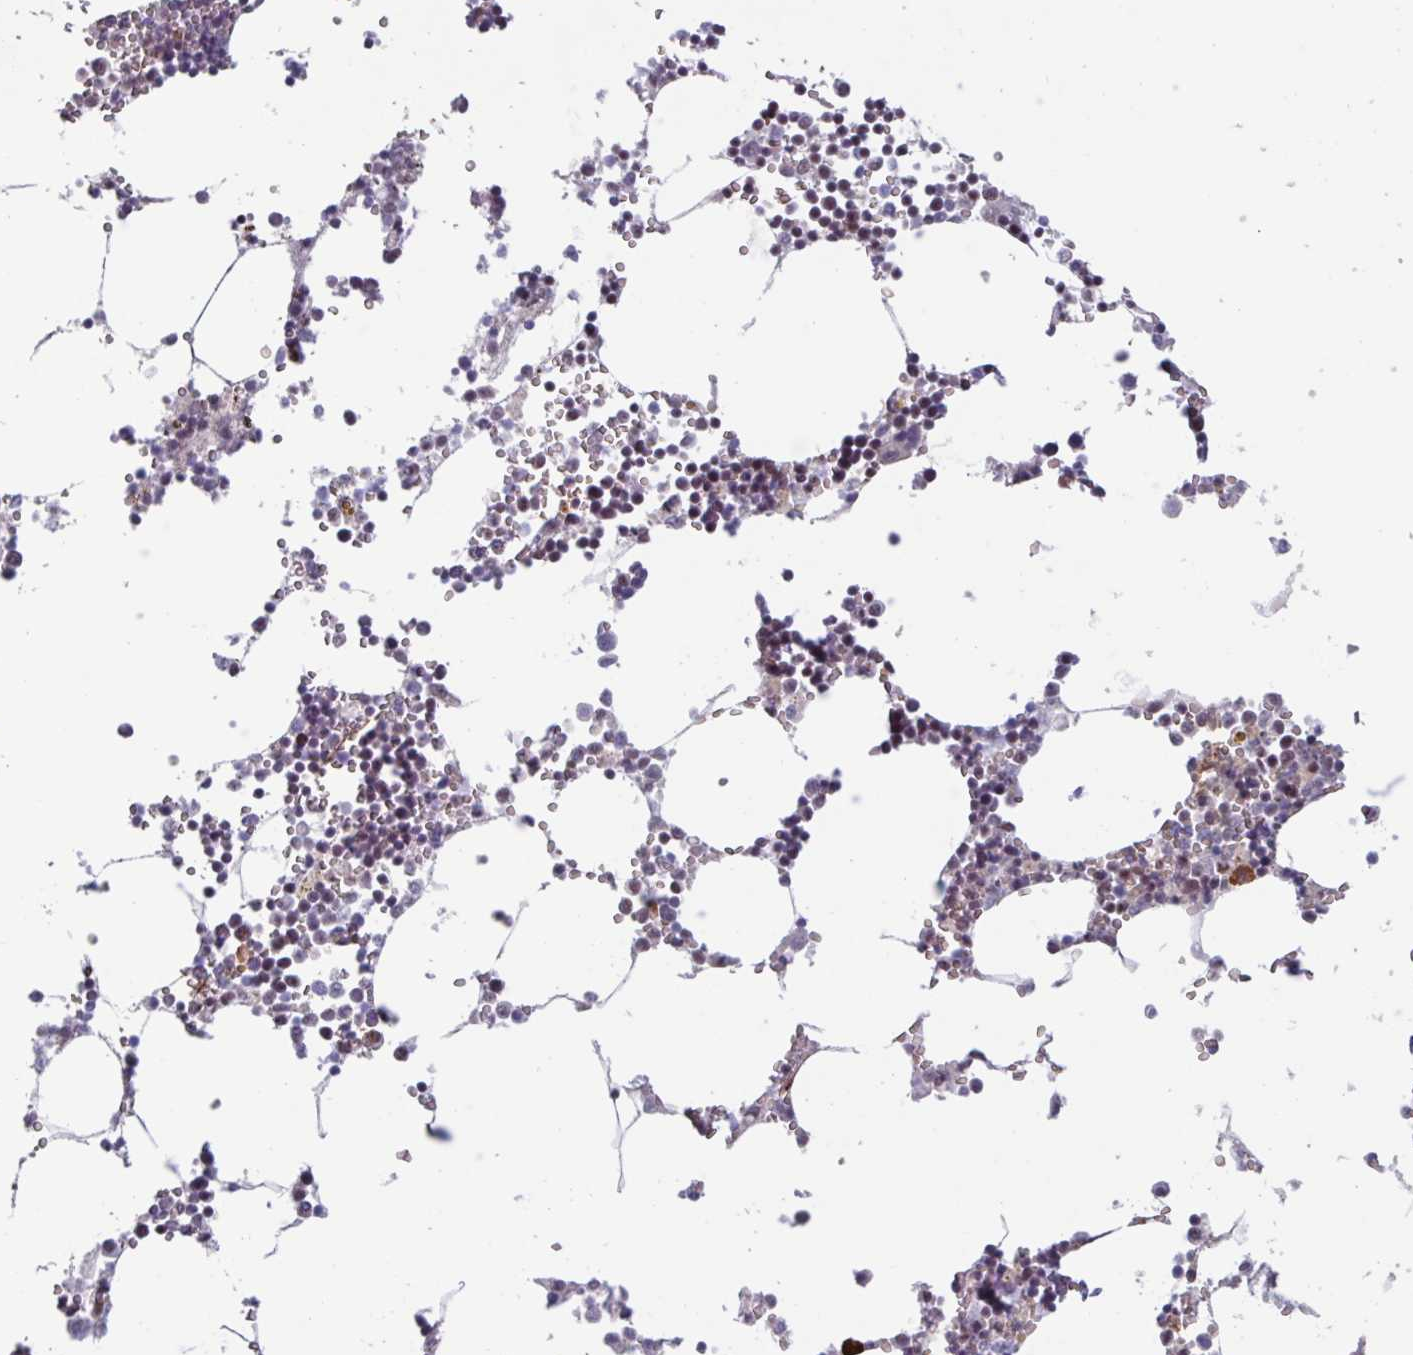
{"staining": {"intensity": "strong", "quantity": "<25%", "location": "cytoplasmic/membranous,nuclear"}, "tissue": "bone marrow", "cell_type": "Hematopoietic cells", "image_type": "normal", "snomed": [{"axis": "morphology", "description": "Normal tissue, NOS"}, {"axis": "topography", "description": "Bone marrow"}], "caption": "This photomicrograph exhibits normal bone marrow stained with immunohistochemistry to label a protein in brown. The cytoplasmic/membranous,nuclear of hematopoietic cells show strong positivity for the protein. Nuclei are counter-stained blue.", "gene": "ZNF575", "patient": {"sex": "male", "age": 54}}